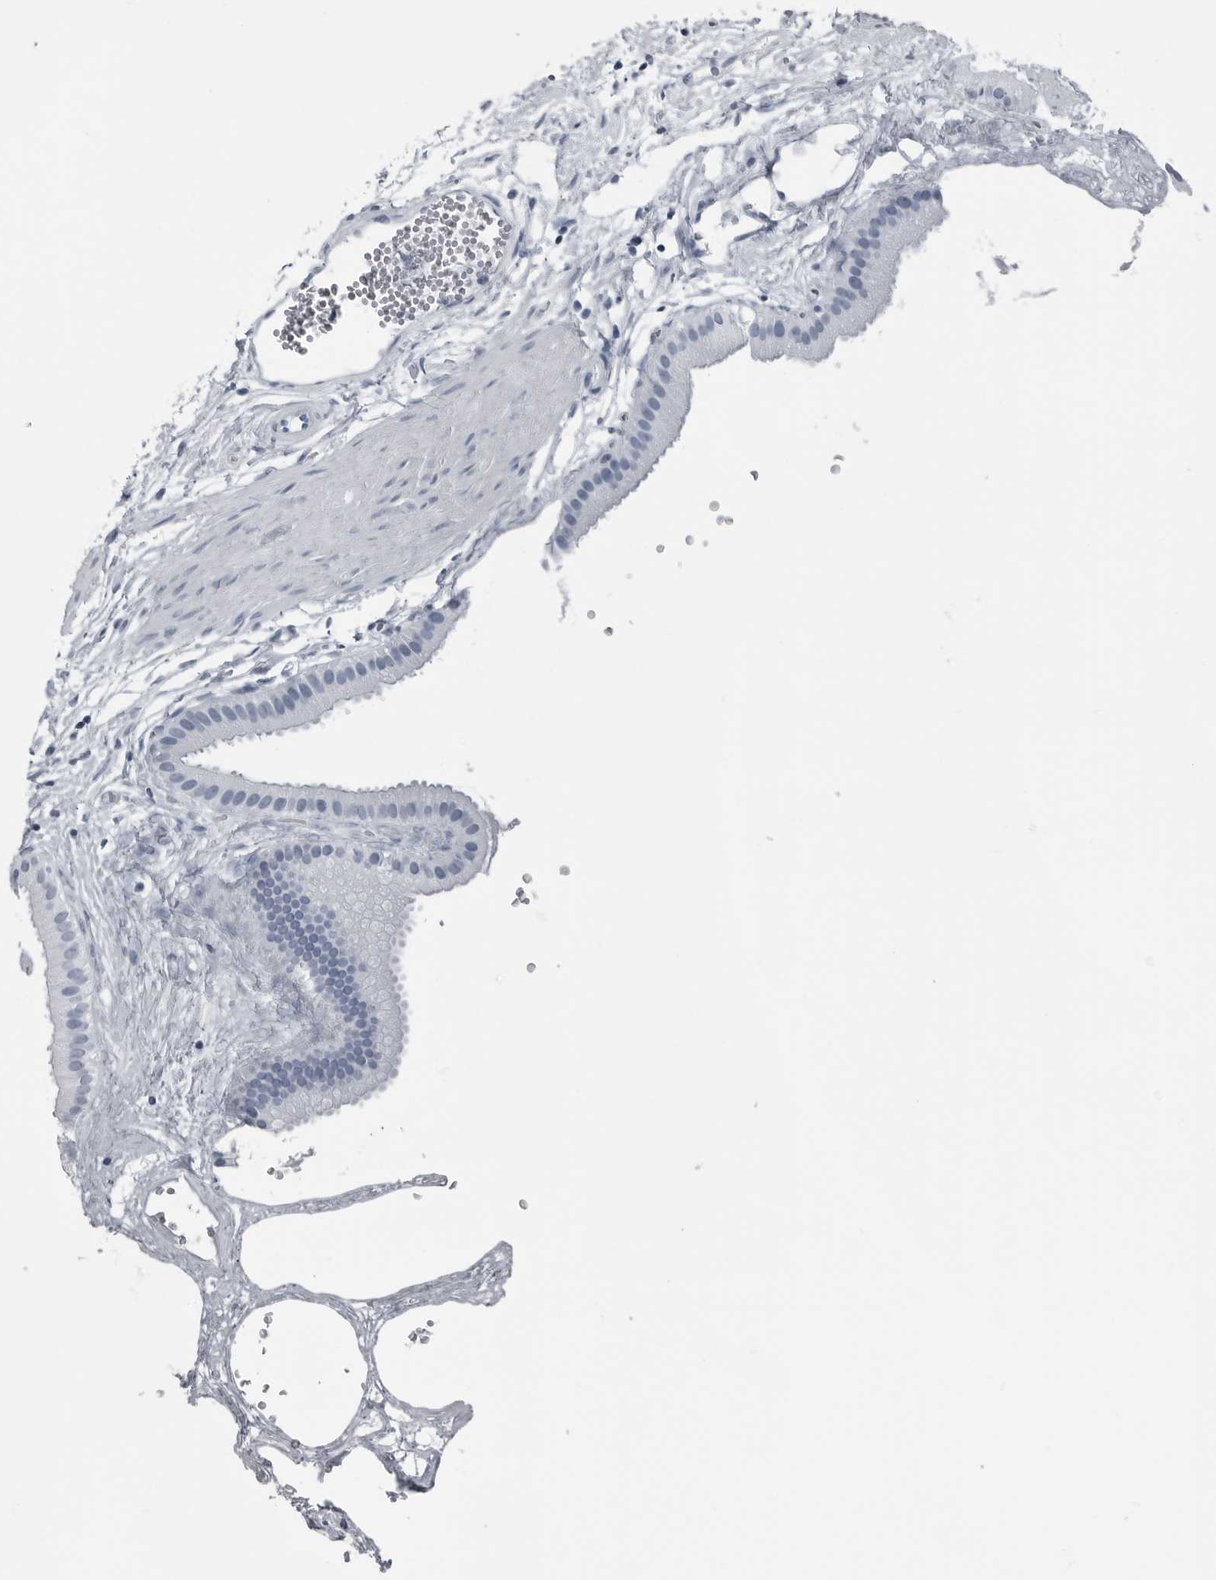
{"staining": {"intensity": "negative", "quantity": "none", "location": "none"}, "tissue": "gallbladder", "cell_type": "Glandular cells", "image_type": "normal", "snomed": [{"axis": "morphology", "description": "Normal tissue, NOS"}, {"axis": "topography", "description": "Gallbladder"}], "caption": "An IHC micrograph of unremarkable gallbladder is shown. There is no staining in glandular cells of gallbladder. (Immunohistochemistry, brightfield microscopy, high magnification).", "gene": "SPINK1", "patient": {"sex": "female", "age": 64}}